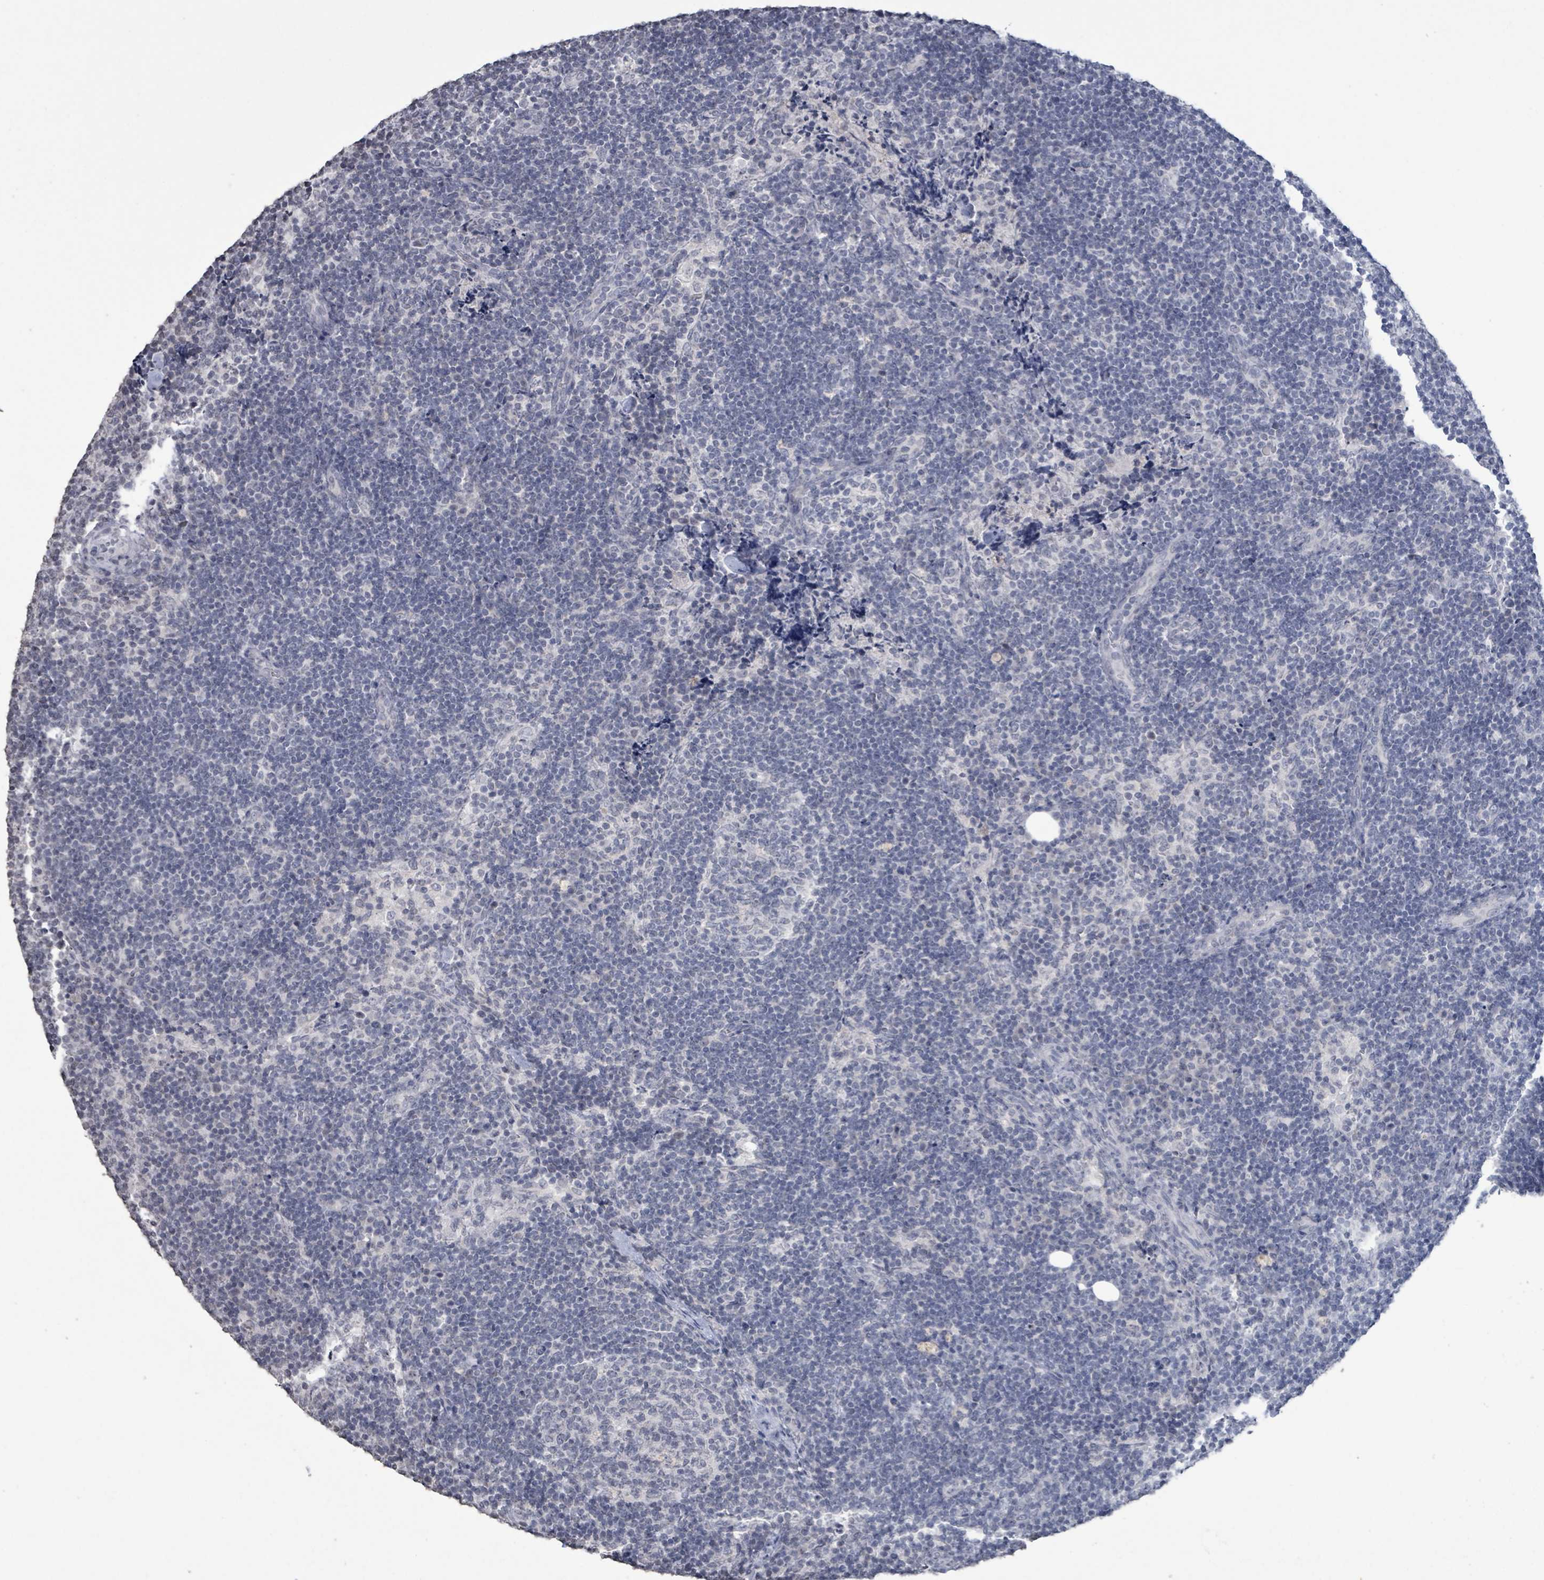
{"staining": {"intensity": "negative", "quantity": "none", "location": "none"}, "tissue": "lymph node", "cell_type": "Germinal center cells", "image_type": "normal", "snomed": [{"axis": "morphology", "description": "Normal tissue, NOS"}, {"axis": "topography", "description": "Lymph node"}], "caption": "Image shows no protein staining in germinal center cells of normal lymph node.", "gene": "CA9", "patient": {"sex": "female", "age": 31}}